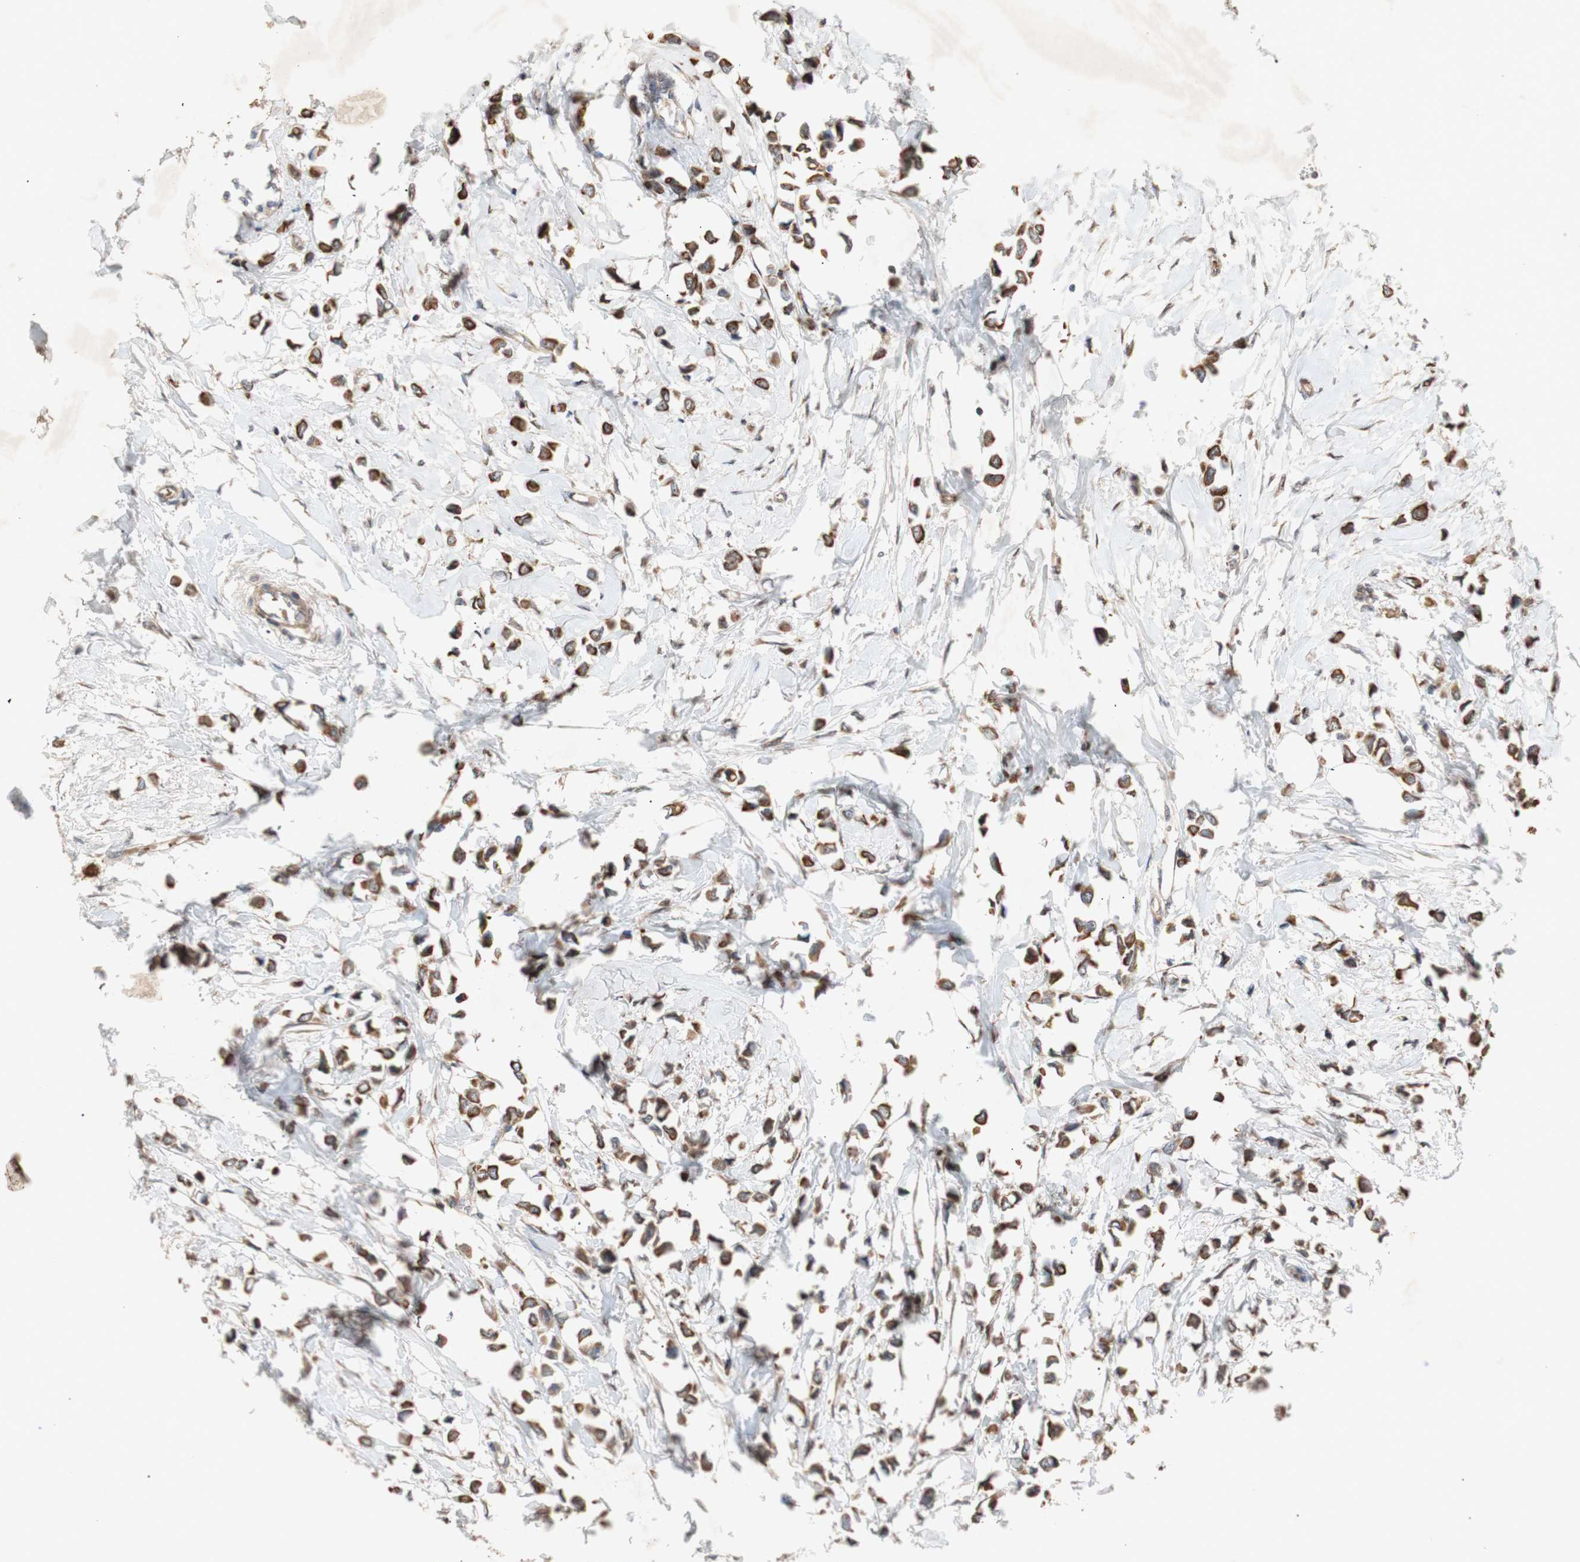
{"staining": {"intensity": "strong", "quantity": ">75%", "location": "cytoplasmic/membranous"}, "tissue": "breast cancer", "cell_type": "Tumor cells", "image_type": "cancer", "snomed": [{"axis": "morphology", "description": "Lobular carcinoma"}, {"axis": "topography", "description": "Breast"}], "caption": "Breast lobular carcinoma was stained to show a protein in brown. There is high levels of strong cytoplasmic/membranous expression in about >75% of tumor cells. (Brightfield microscopy of DAB IHC at high magnification).", "gene": "PKN1", "patient": {"sex": "female", "age": 51}}